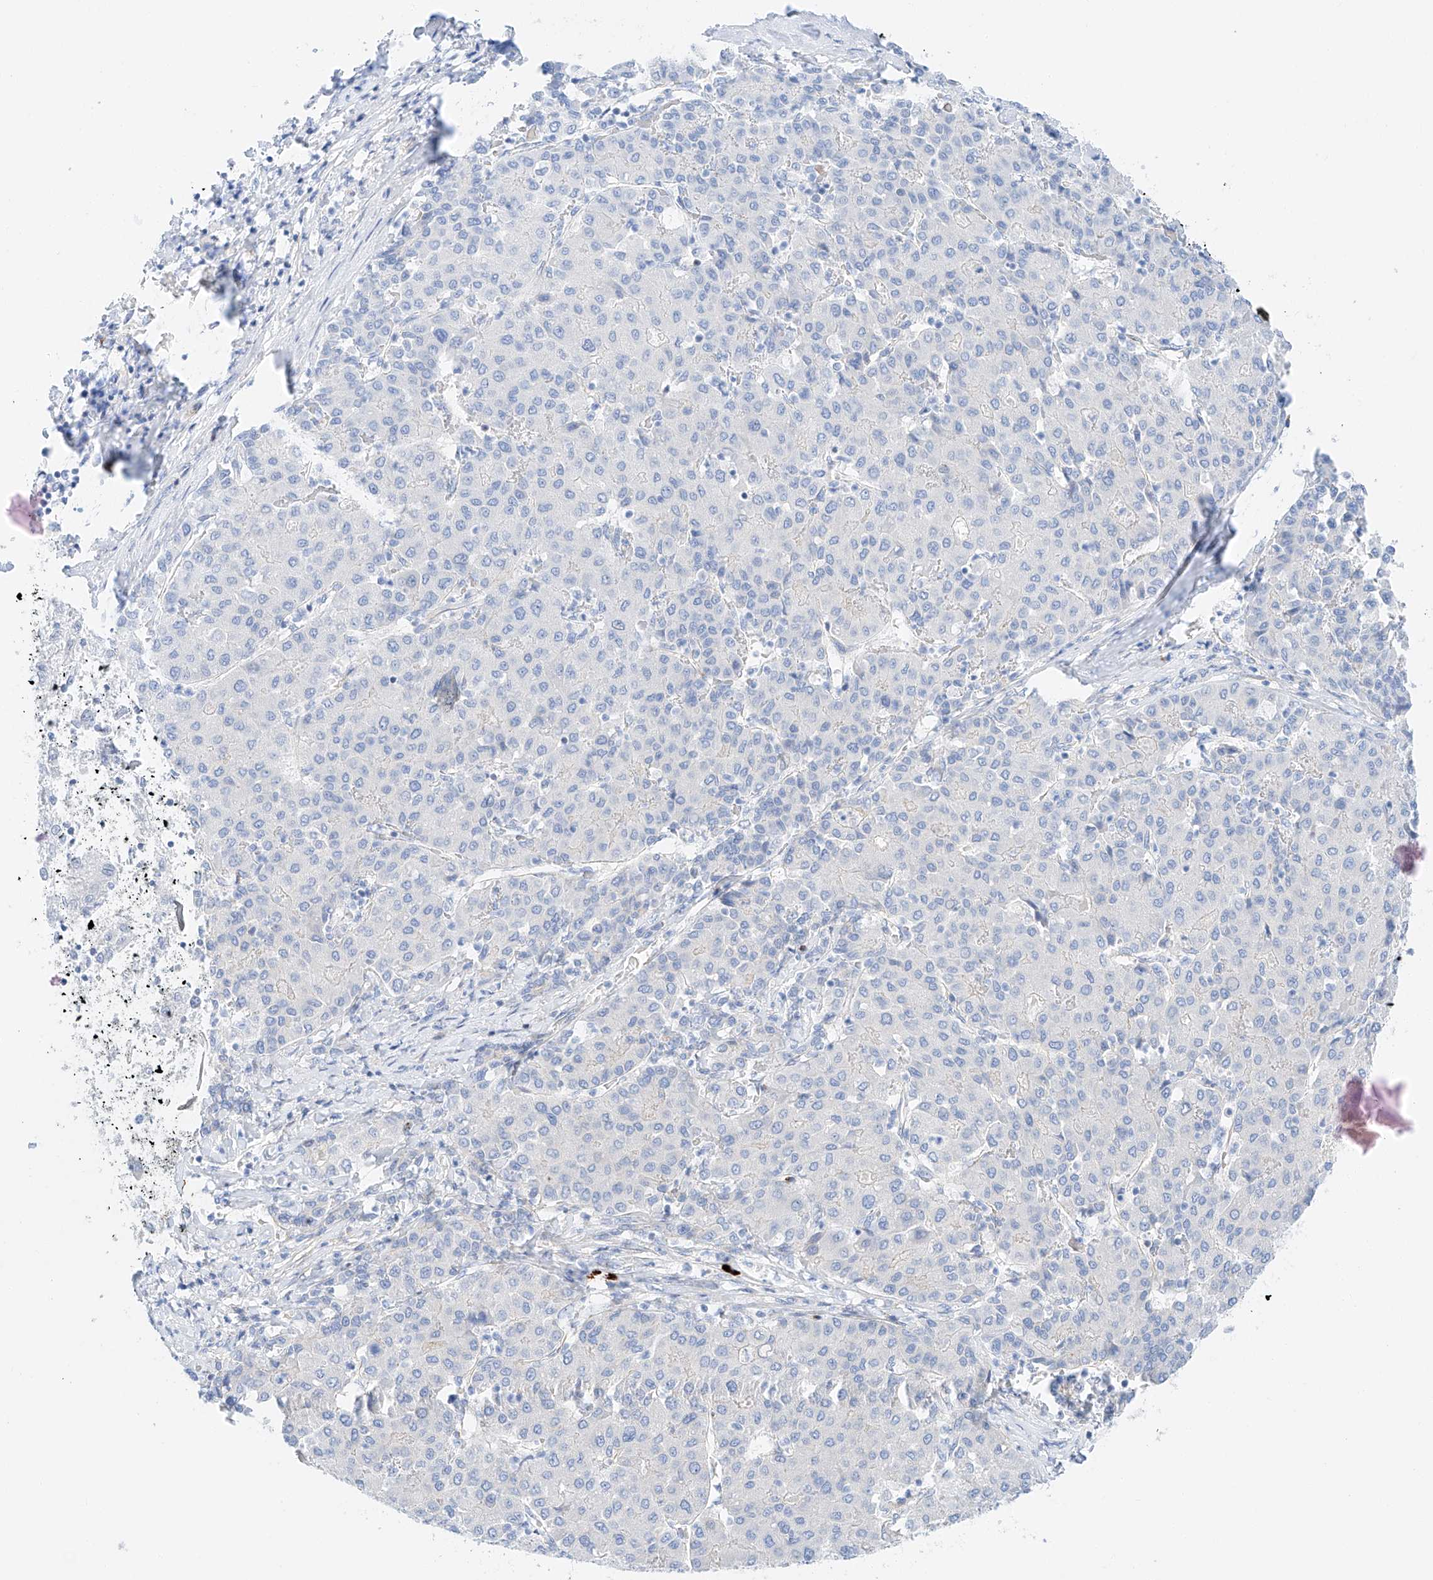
{"staining": {"intensity": "negative", "quantity": "none", "location": "none"}, "tissue": "liver cancer", "cell_type": "Tumor cells", "image_type": "cancer", "snomed": [{"axis": "morphology", "description": "Carcinoma, Hepatocellular, NOS"}, {"axis": "topography", "description": "Liver"}], "caption": "IHC of human liver hepatocellular carcinoma reveals no positivity in tumor cells.", "gene": "MINDY4", "patient": {"sex": "male", "age": 65}}